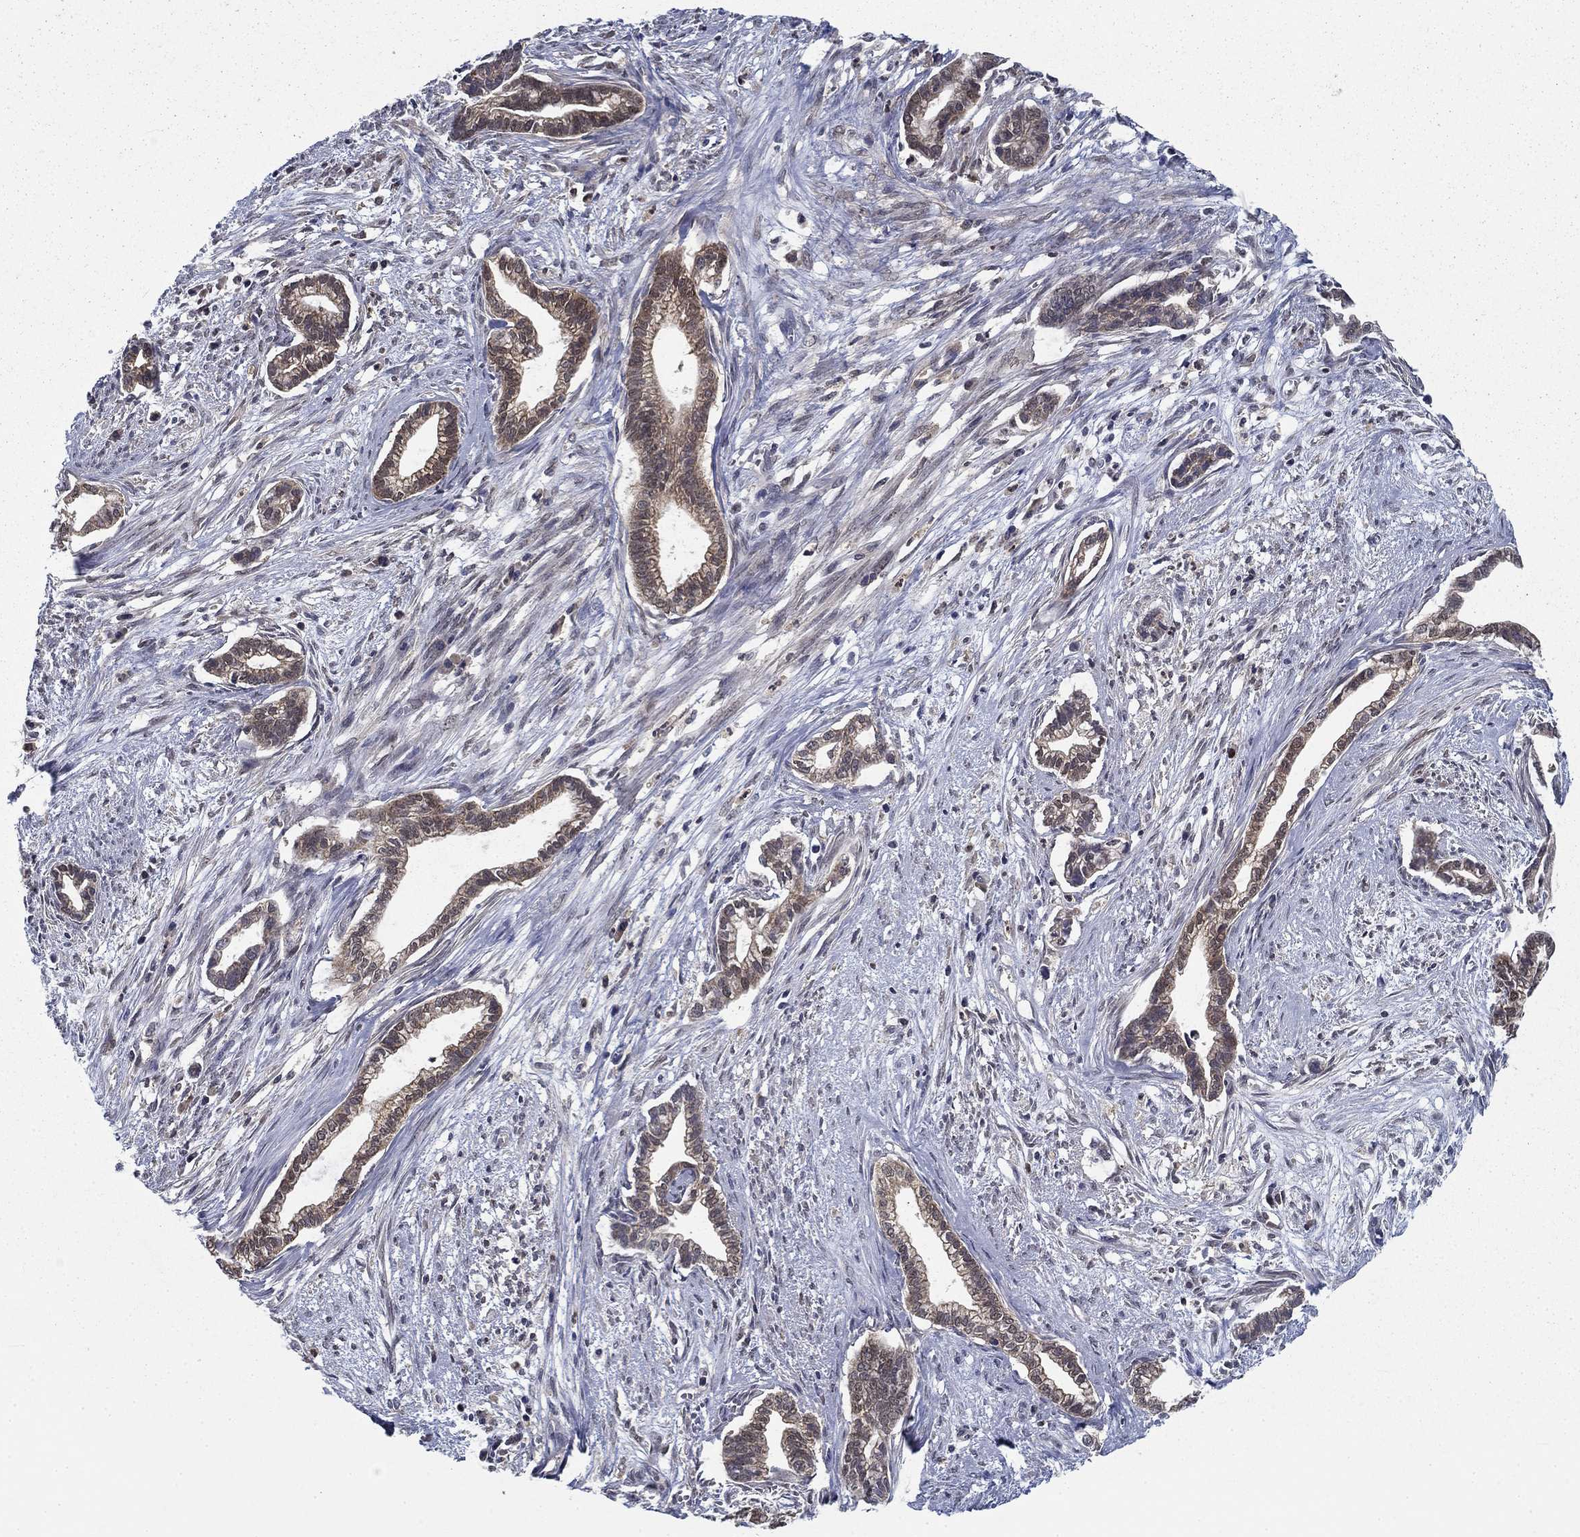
{"staining": {"intensity": "weak", "quantity": "25%-75%", "location": "cytoplasmic/membranous"}, "tissue": "cervical cancer", "cell_type": "Tumor cells", "image_type": "cancer", "snomed": [{"axis": "morphology", "description": "Adenocarcinoma, NOS"}, {"axis": "topography", "description": "Cervix"}], "caption": "Brown immunohistochemical staining in cervical adenocarcinoma exhibits weak cytoplasmic/membranous positivity in about 25%-75% of tumor cells.", "gene": "NIT2", "patient": {"sex": "female", "age": 62}}